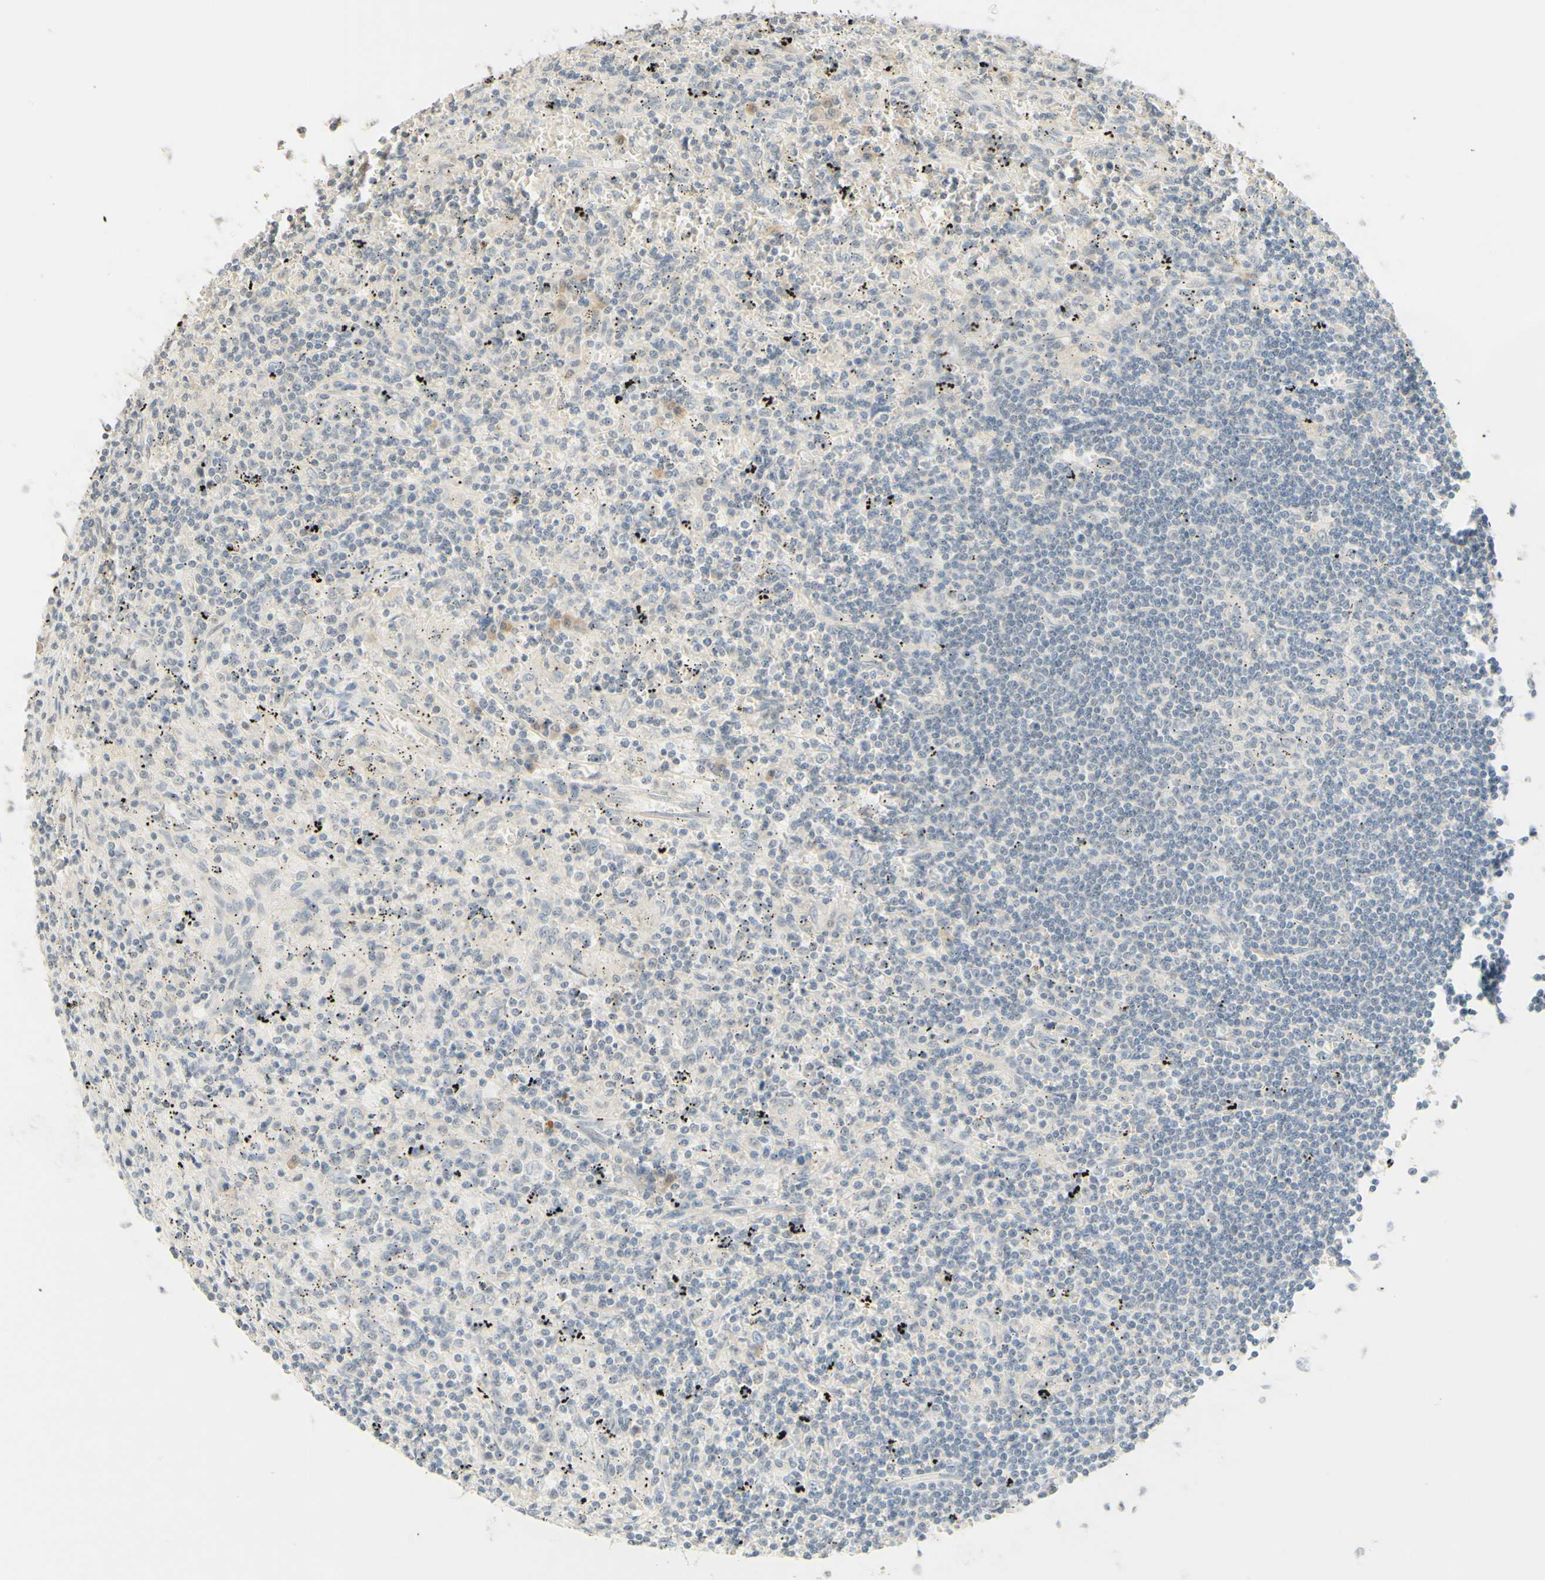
{"staining": {"intensity": "weak", "quantity": "<25%", "location": "cytoplasmic/membranous"}, "tissue": "lymphoma", "cell_type": "Tumor cells", "image_type": "cancer", "snomed": [{"axis": "morphology", "description": "Malignant lymphoma, non-Hodgkin's type, Low grade"}, {"axis": "topography", "description": "Spleen"}], "caption": "Photomicrograph shows no significant protein staining in tumor cells of low-grade malignant lymphoma, non-Hodgkin's type.", "gene": "MAG", "patient": {"sex": "male", "age": 76}}